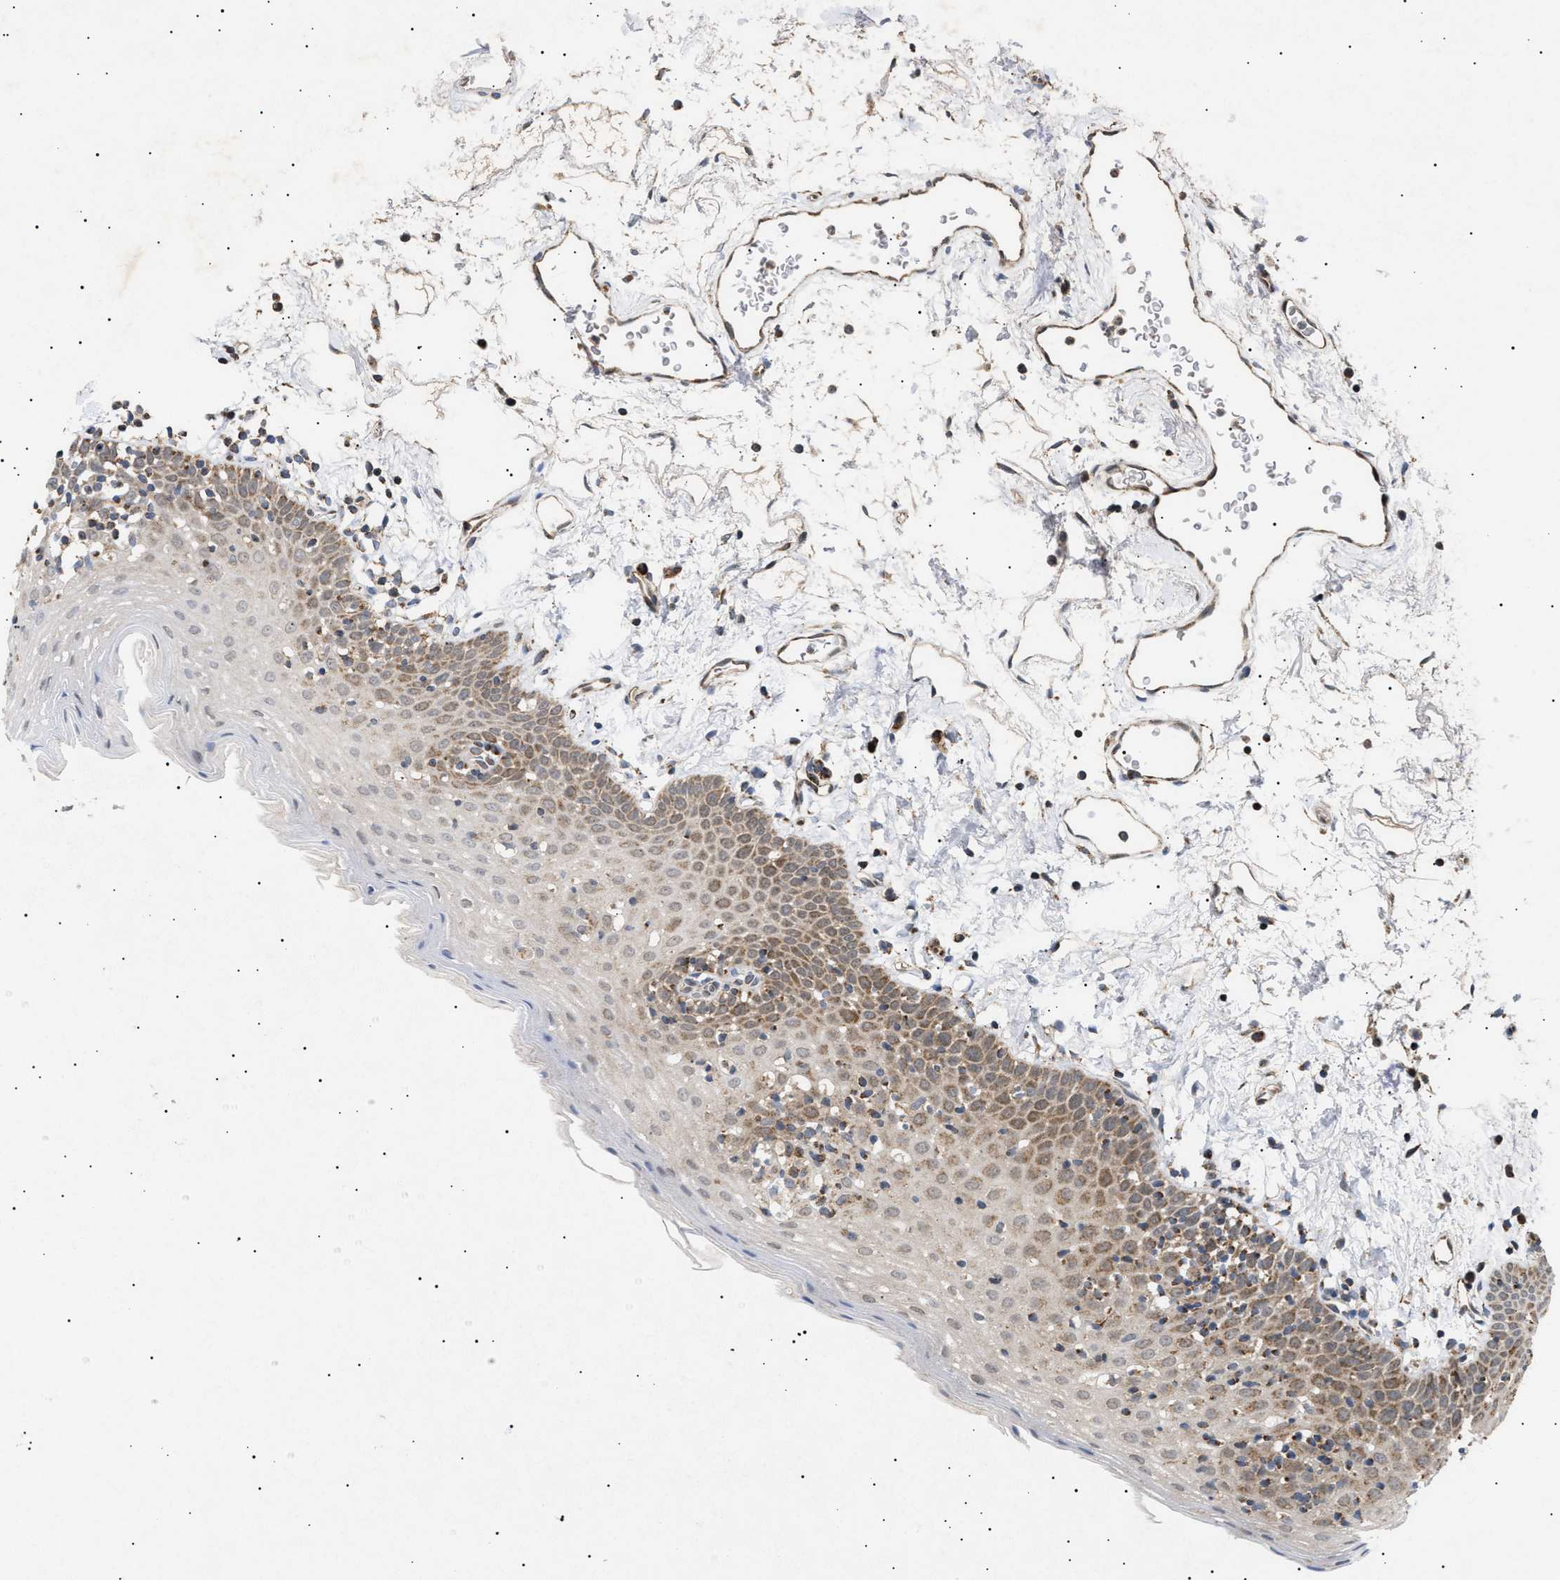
{"staining": {"intensity": "moderate", "quantity": "<25%", "location": "cytoplasmic/membranous"}, "tissue": "oral mucosa", "cell_type": "Squamous epithelial cells", "image_type": "normal", "snomed": [{"axis": "morphology", "description": "Normal tissue, NOS"}, {"axis": "topography", "description": "Oral tissue"}], "caption": "Immunohistochemical staining of normal human oral mucosa exhibits low levels of moderate cytoplasmic/membranous expression in about <25% of squamous epithelial cells.", "gene": "SIRT5", "patient": {"sex": "male", "age": 66}}